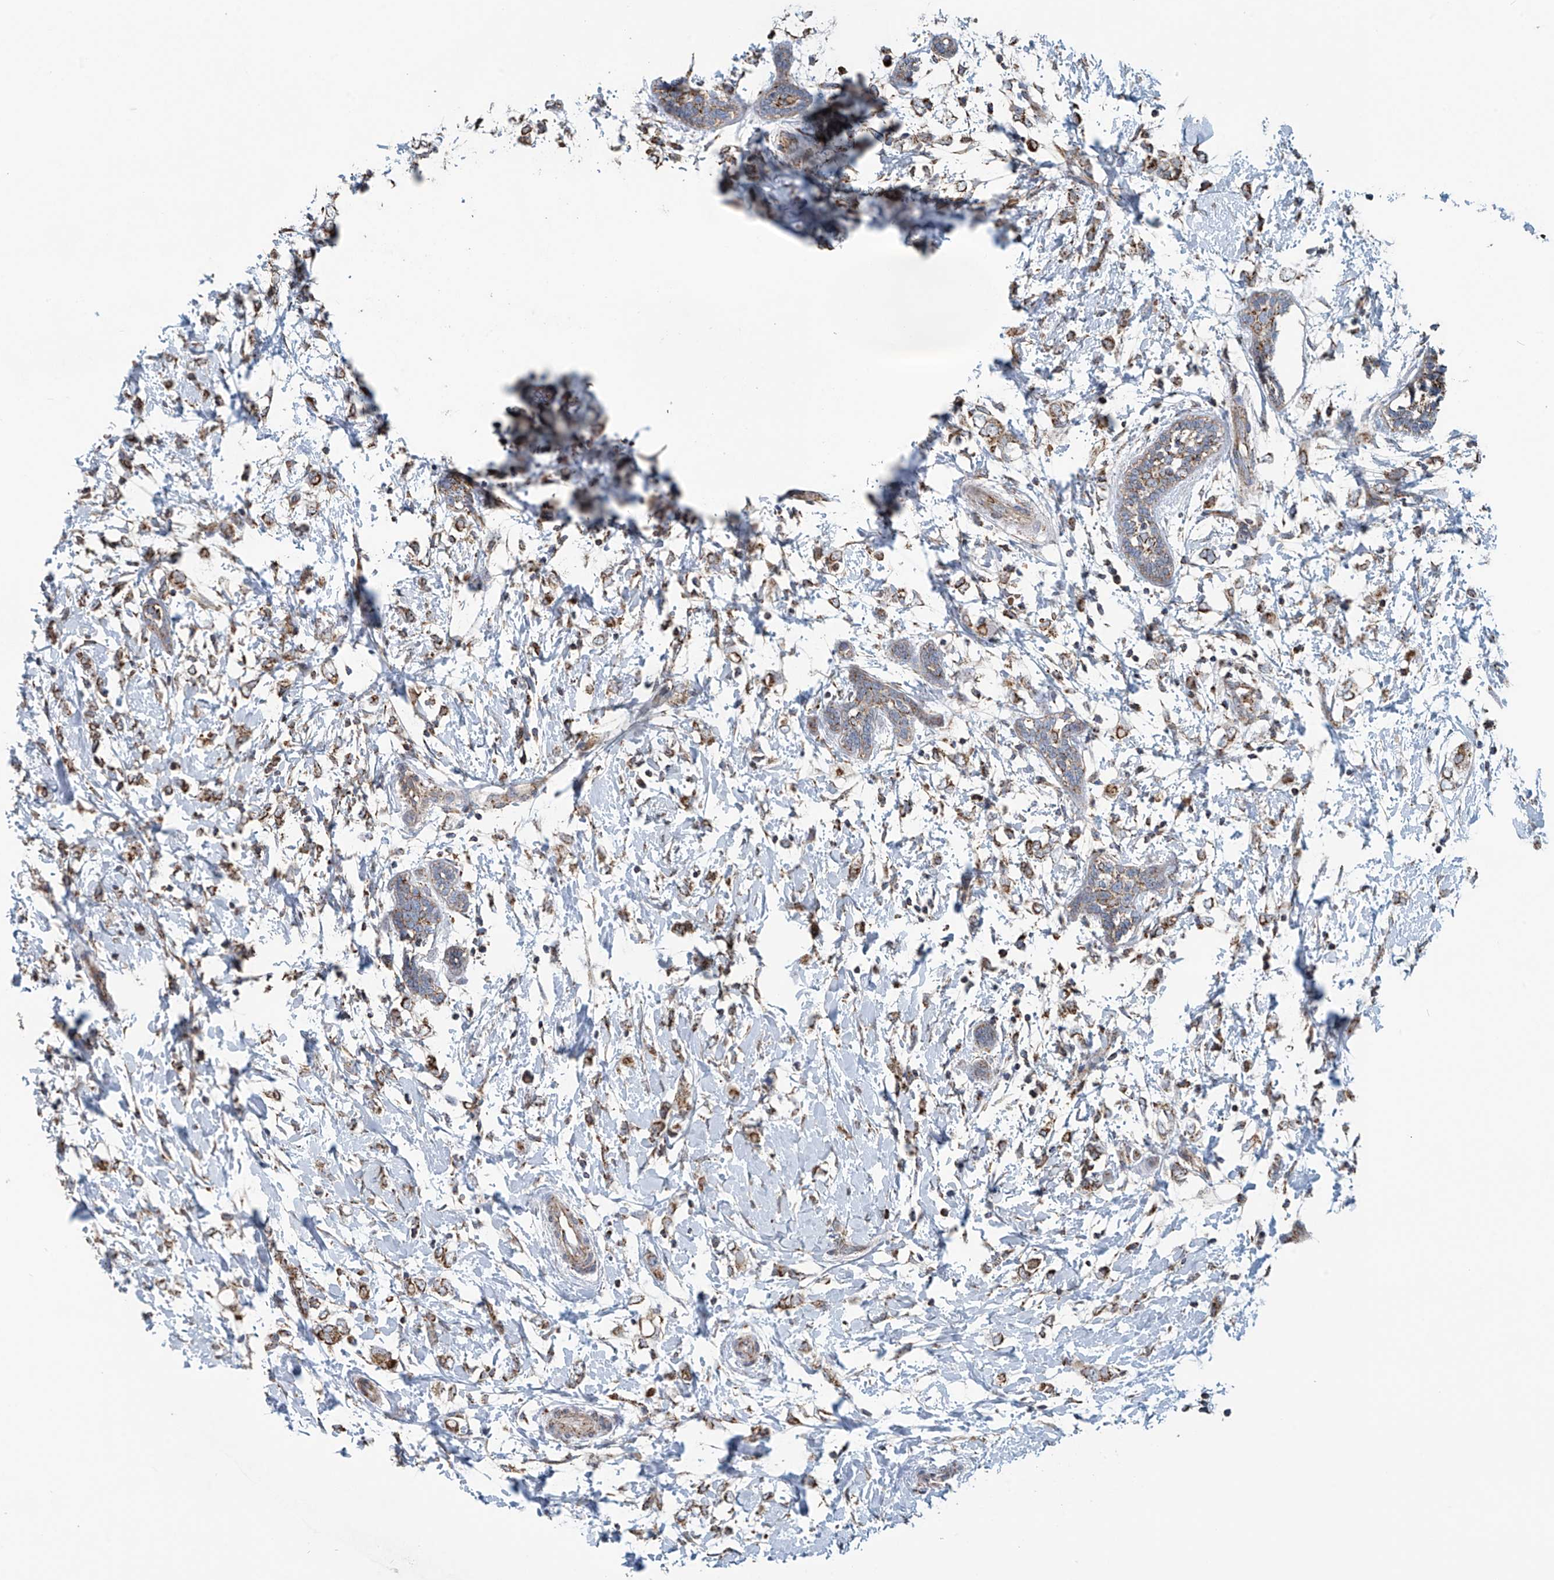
{"staining": {"intensity": "moderate", "quantity": ">75%", "location": "cytoplasmic/membranous"}, "tissue": "breast cancer", "cell_type": "Tumor cells", "image_type": "cancer", "snomed": [{"axis": "morphology", "description": "Normal tissue, NOS"}, {"axis": "morphology", "description": "Lobular carcinoma"}, {"axis": "topography", "description": "Breast"}], "caption": "Immunohistochemical staining of human lobular carcinoma (breast) demonstrates moderate cytoplasmic/membranous protein expression in about >75% of tumor cells.", "gene": "COMMD1", "patient": {"sex": "female", "age": 47}}